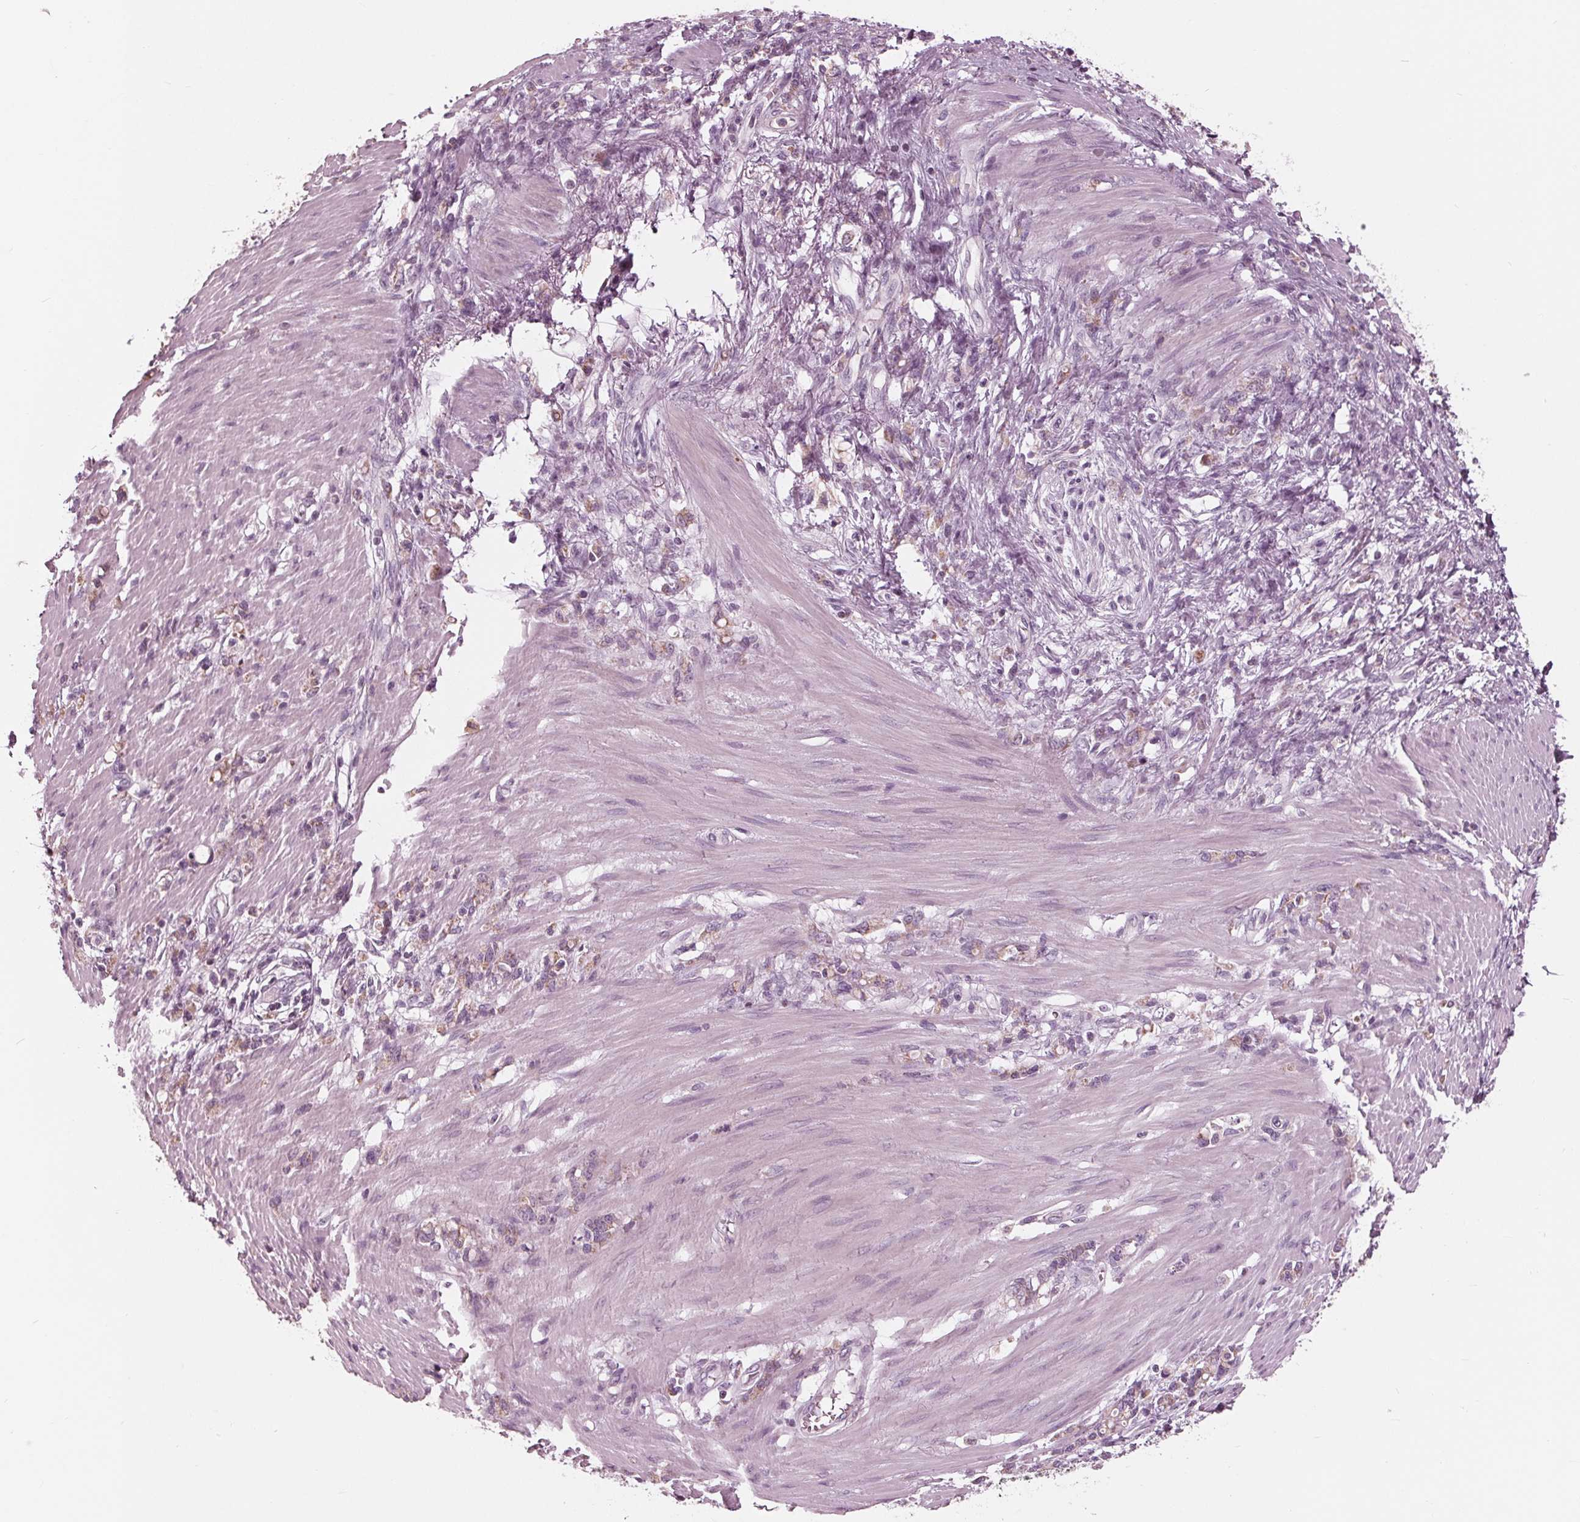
{"staining": {"intensity": "weak", "quantity": "<25%", "location": "cytoplasmic/membranous"}, "tissue": "stomach cancer", "cell_type": "Tumor cells", "image_type": "cancer", "snomed": [{"axis": "morphology", "description": "Adenocarcinoma, NOS"}, {"axis": "topography", "description": "Stomach"}], "caption": "There is no significant expression in tumor cells of stomach adenocarcinoma.", "gene": "CLN6", "patient": {"sex": "female", "age": 84}}